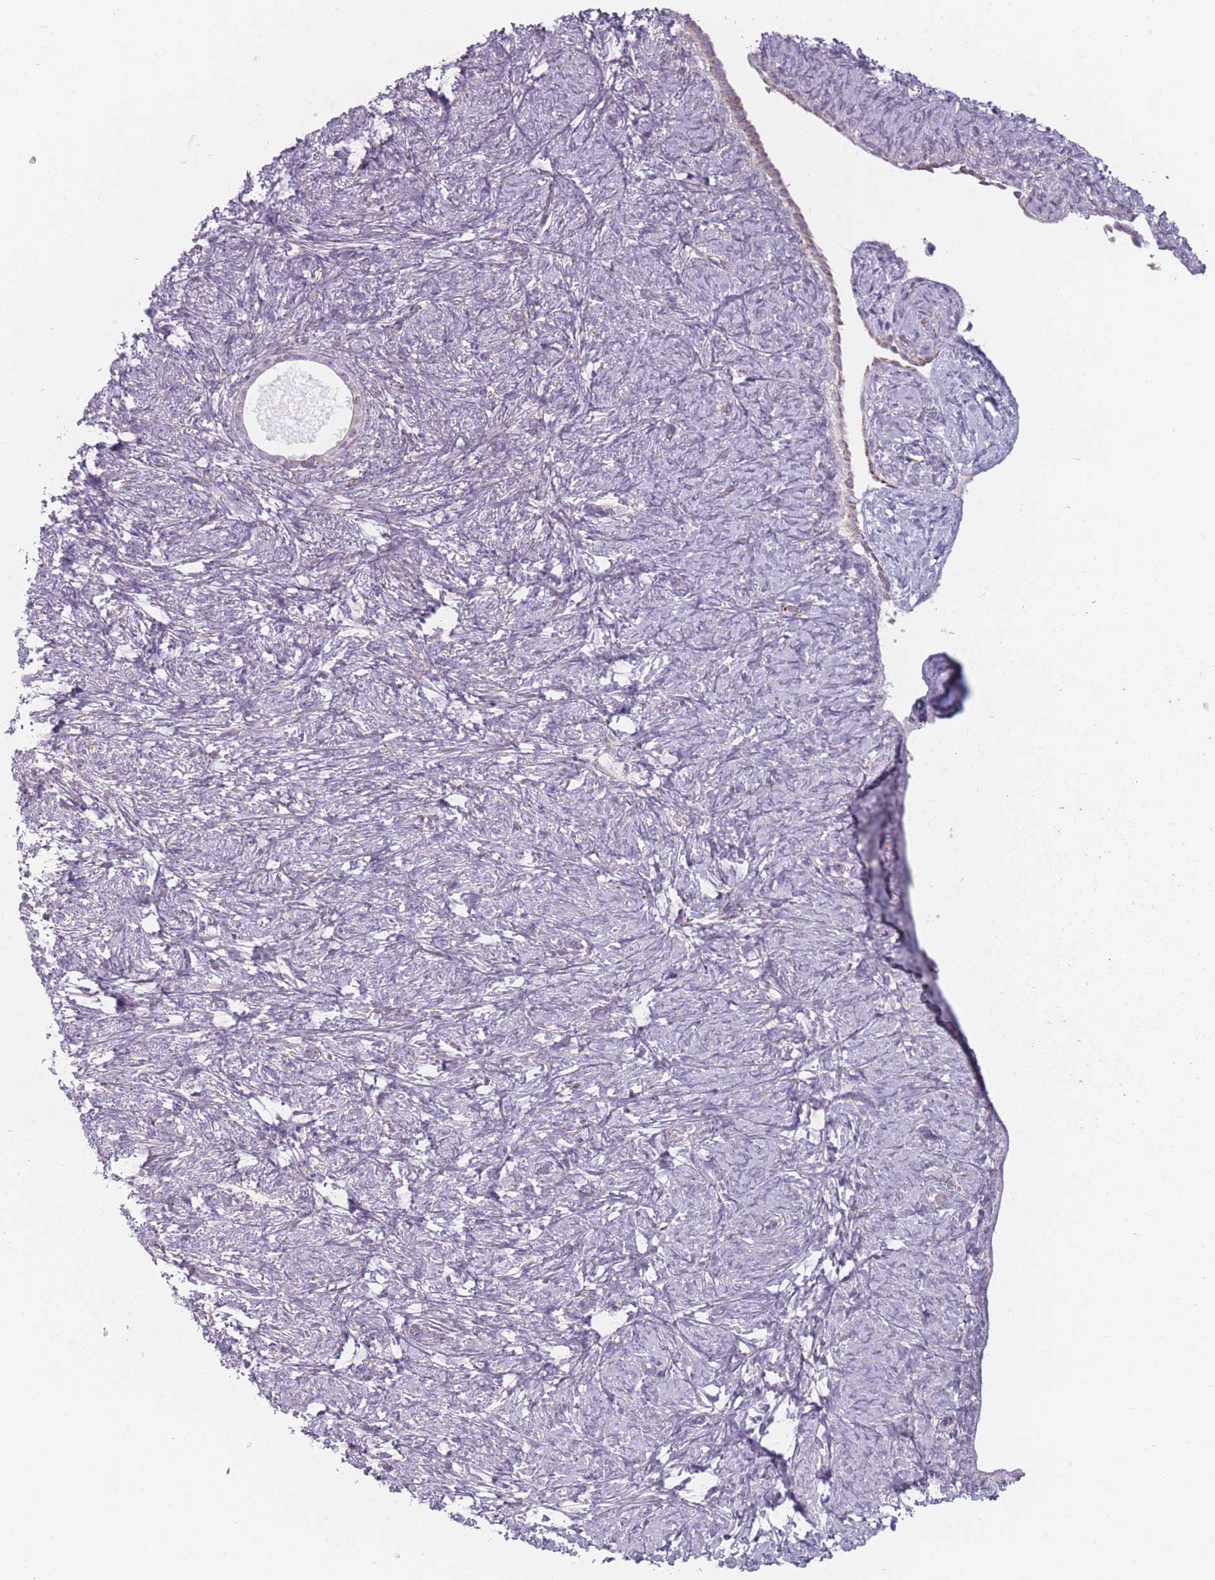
{"staining": {"intensity": "negative", "quantity": "none", "location": "none"}, "tissue": "ovary", "cell_type": "Follicle cells", "image_type": "normal", "snomed": [{"axis": "morphology", "description": "Normal tissue, NOS"}, {"axis": "topography", "description": "Ovary"}], "caption": "The histopathology image demonstrates no significant positivity in follicle cells of ovary. (Brightfield microscopy of DAB (3,3'-diaminobenzidine) immunohistochemistry (IHC) at high magnification).", "gene": "DCHS1", "patient": {"sex": "female", "age": 41}}